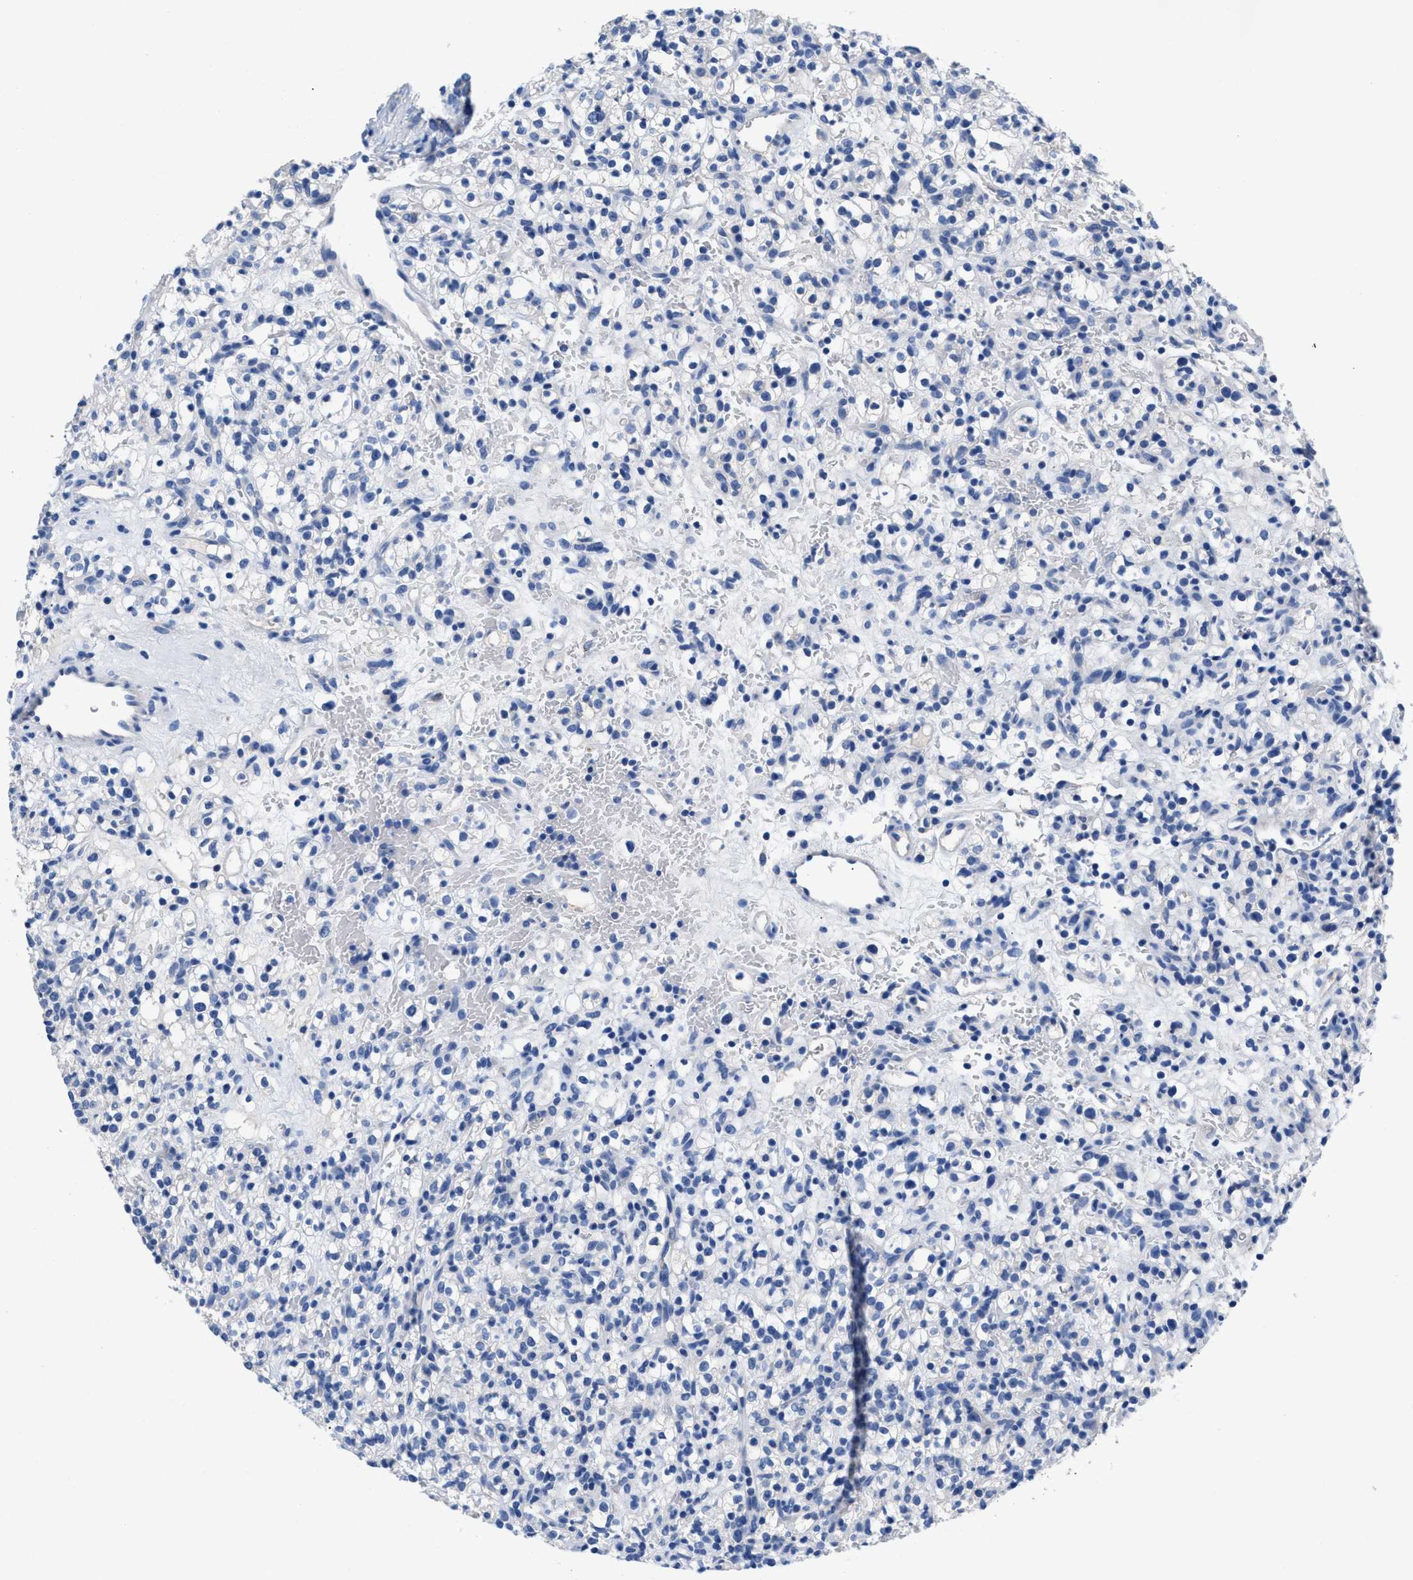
{"staining": {"intensity": "negative", "quantity": "none", "location": "none"}, "tissue": "renal cancer", "cell_type": "Tumor cells", "image_type": "cancer", "snomed": [{"axis": "morphology", "description": "Normal tissue, NOS"}, {"axis": "morphology", "description": "Adenocarcinoma, NOS"}, {"axis": "topography", "description": "Kidney"}], "caption": "Tumor cells show no significant protein expression in adenocarcinoma (renal).", "gene": "SLFN13", "patient": {"sex": "female", "age": 72}}